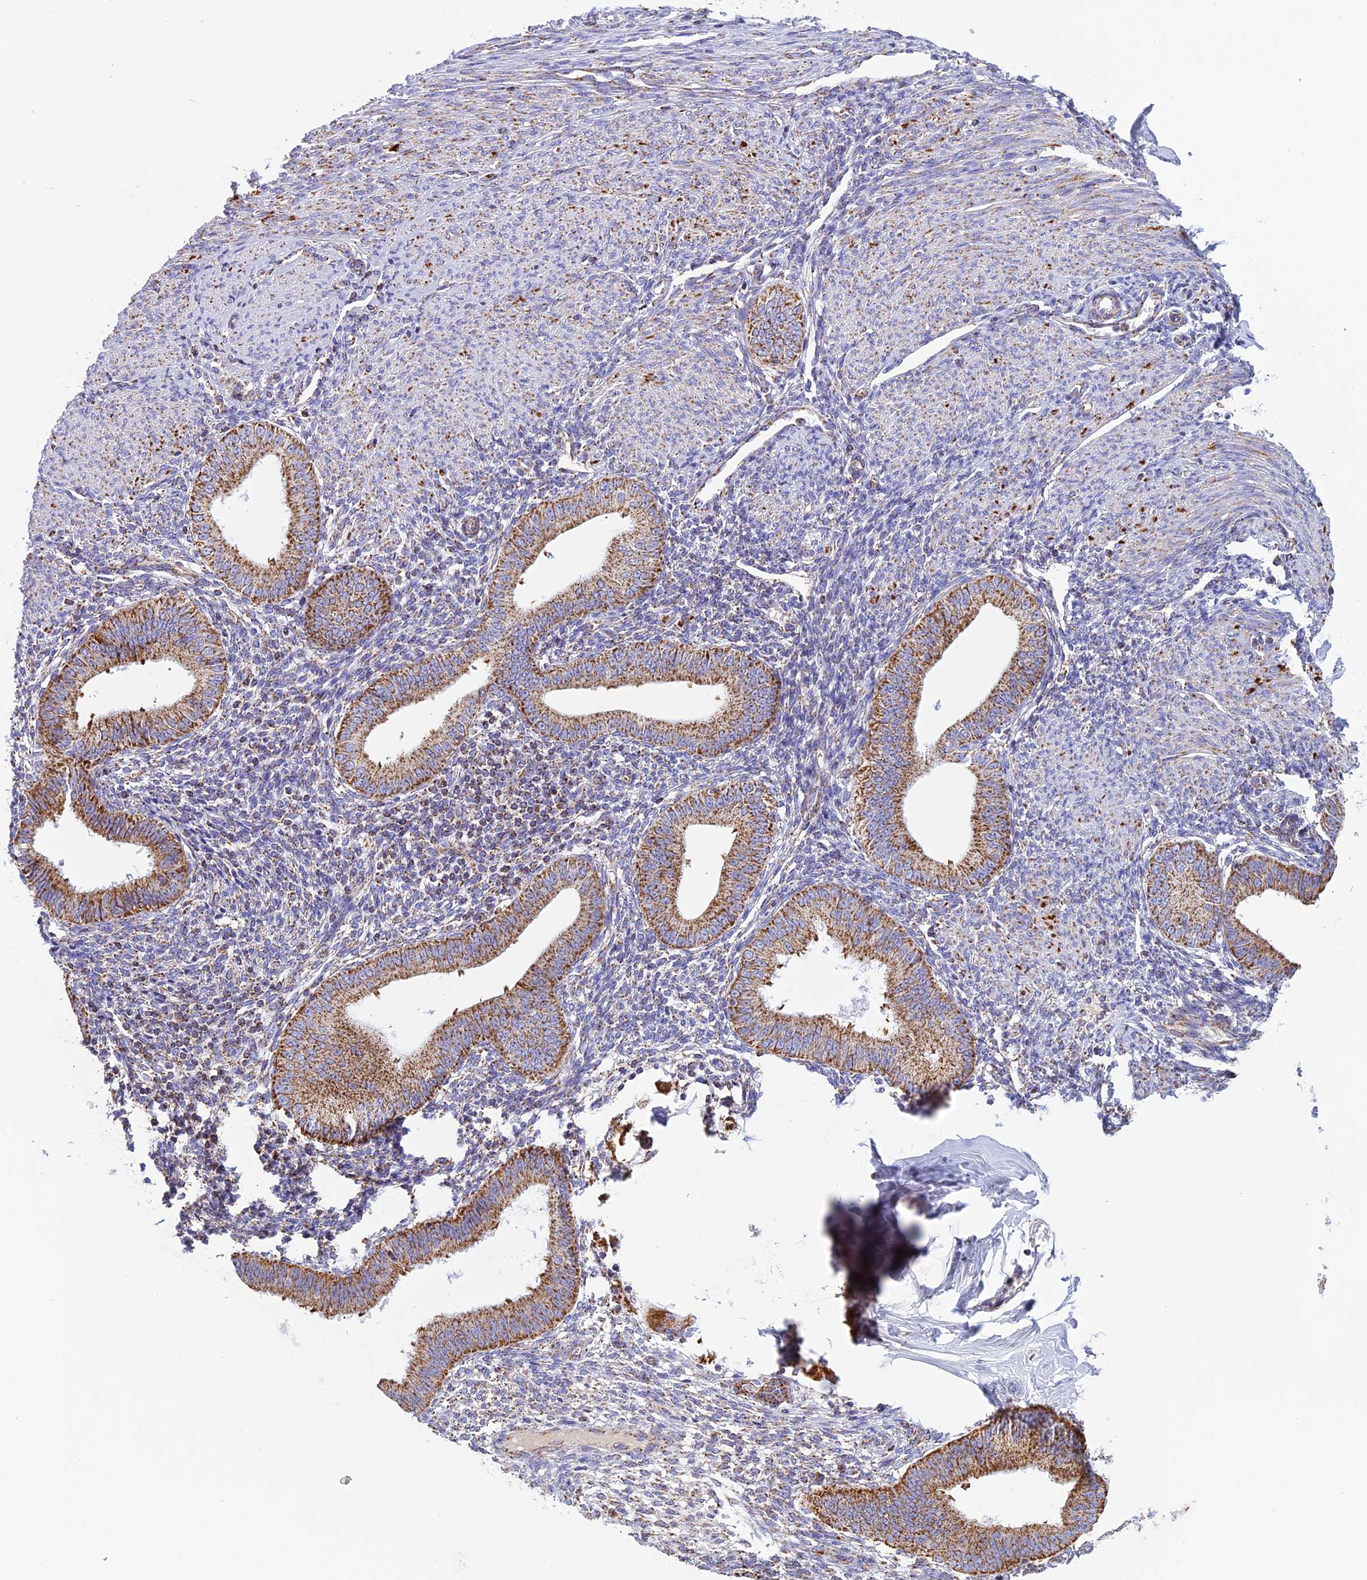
{"staining": {"intensity": "moderate", "quantity": "<25%", "location": "cytoplasmic/membranous"}, "tissue": "endometrium", "cell_type": "Cells in endometrial stroma", "image_type": "normal", "snomed": [{"axis": "morphology", "description": "Normal tissue, NOS"}, {"axis": "topography", "description": "Uterus"}, {"axis": "topography", "description": "Endometrium"}], "caption": "This is an image of immunohistochemistry staining of benign endometrium, which shows moderate staining in the cytoplasmic/membranous of cells in endometrial stroma.", "gene": "KCNG1", "patient": {"sex": "female", "age": 48}}